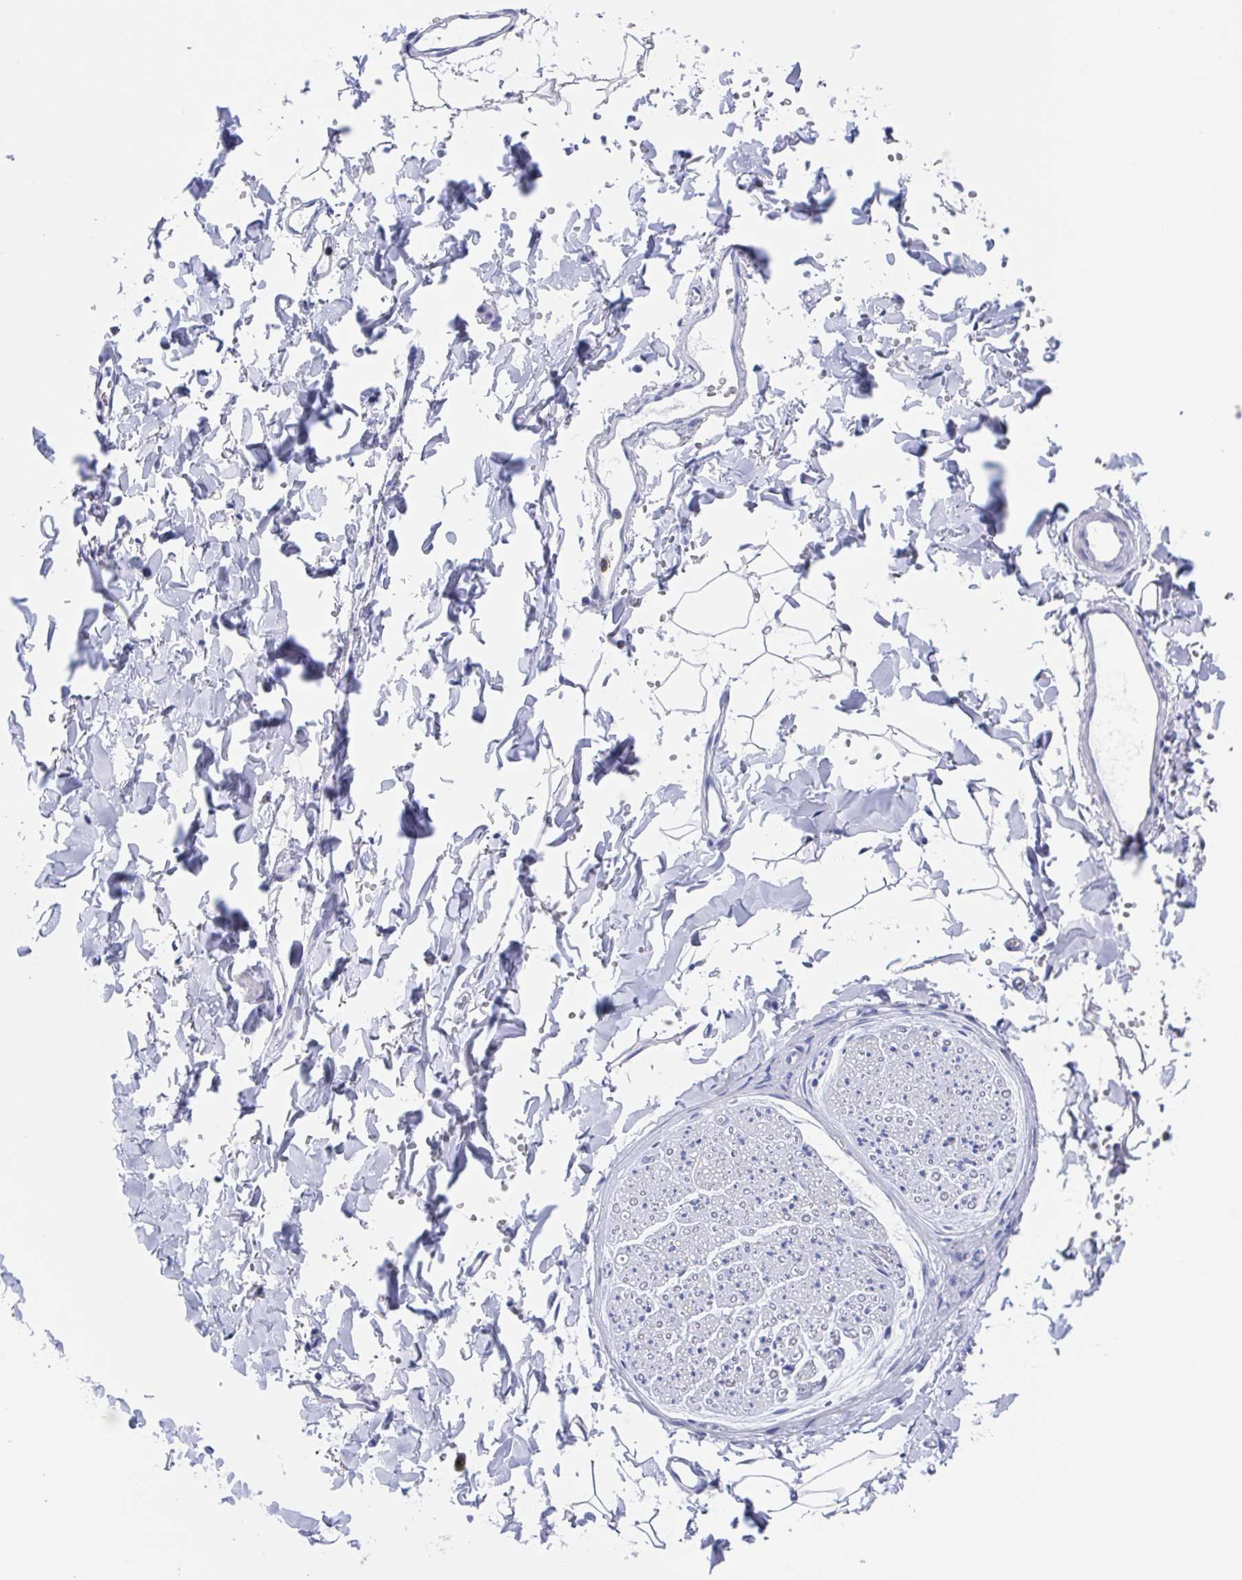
{"staining": {"intensity": "negative", "quantity": "none", "location": "none"}, "tissue": "adipose tissue", "cell_type": "Adipocytes", "image_type": "normal", "snomed": [{"axis": "morphology", "description": "Normal tissue, NOS"}, {"axis": "topography", "description": "Cartilage tissue"}, {"axis": "topography", "description": "Bronchus"}, {"axis": "topography", "description": "Peripheral nerve tissue"}], "caption": "An IHC photomicrograph of normal adipose tissue is shown. There is no staining in adipocytes of adipose tissue.", "gene": "FCGR3A", "patient": {"sex": "female", "age": 59}}